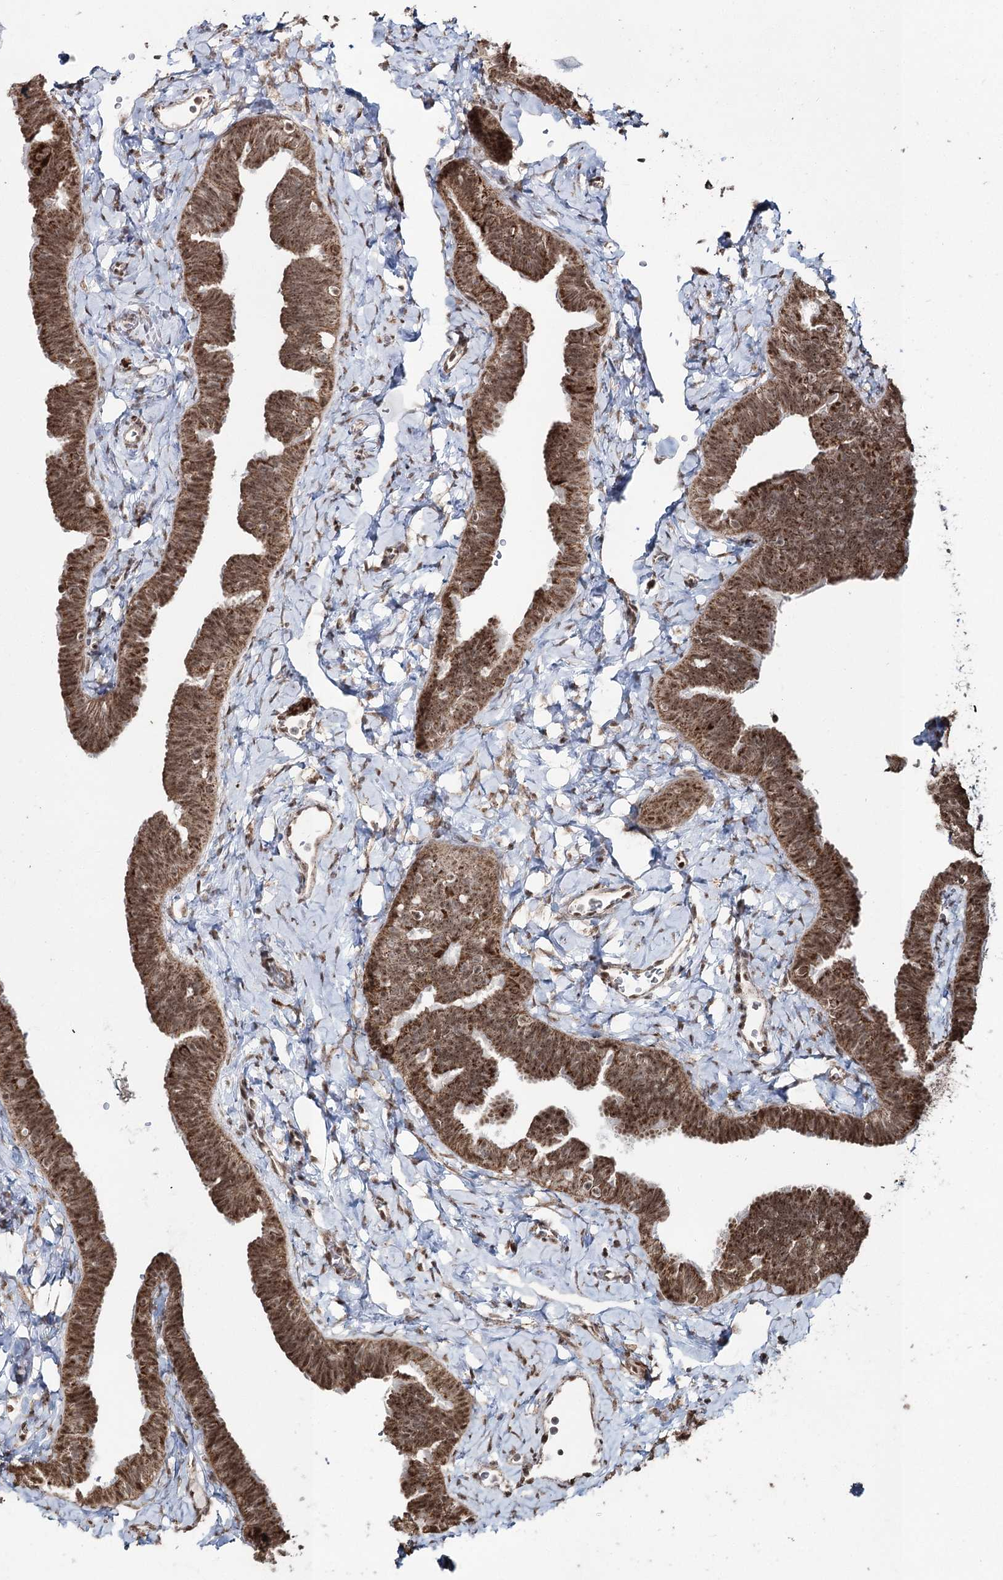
{"staining": {"intensity": "moderate", "quantity": ">75%", "location": "cytoplasmic/membranous,nuclear"}, "tissue": "fallopian tube", "cell_type": "Glandular cells", "image_type": "normal", "snomed": [{"axis": "morphology", "description": "Normal tissue, NOS"}, {"axis": "topography", "description": "Fallopian tube"}], "caption": "Immunohistochemistry (IHC) image of normal fallopian tube: fallopian tube stained using immunohistochemistry demonstrates medium levels of moderate protein expression localized specifically in the cytoplasmic/membranous,nuclear of glandular cells, appearing as a cytoplasmic/membranous,nuclear brown color.", "gene": "PDHX", "patient": {"sex": "female", "age": 65}}